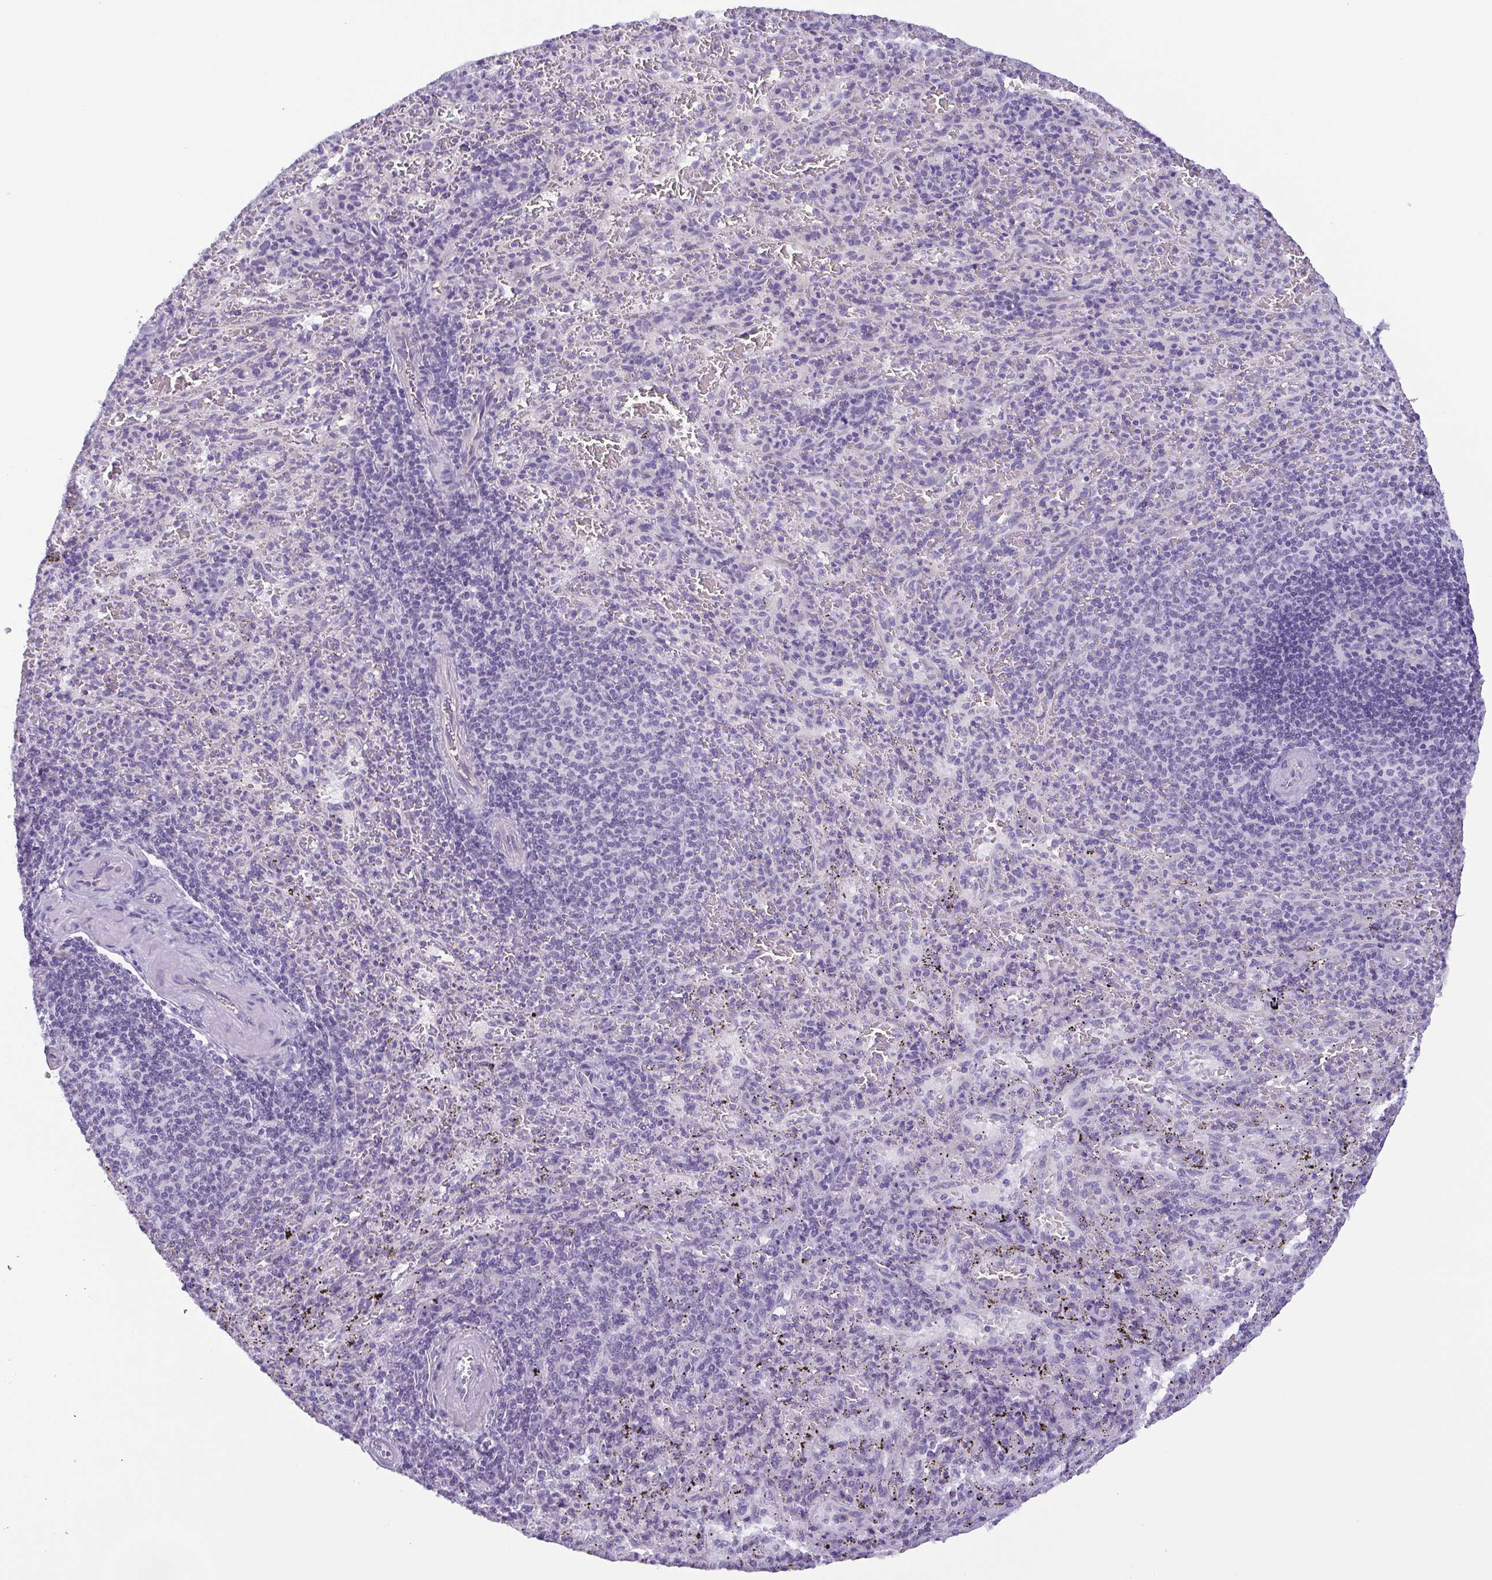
{"staining": {"intensity": "negative", "quantity": "none", "location": "none"}, "tissue": "spleen", "cell_type": "Cells in red pulp", "image_type": "normal", "snomed": [{"axis": "morphology", "description": "Normal tissue, NOS"}, {"axis": "topography", "description": "Spleen"}], "caption": "Spleen stained for a protein using immunohistochemistry displays no staining cells in red pulp.", "gene": "MYL7", "patient": {"sex": "male", "age": 57}}